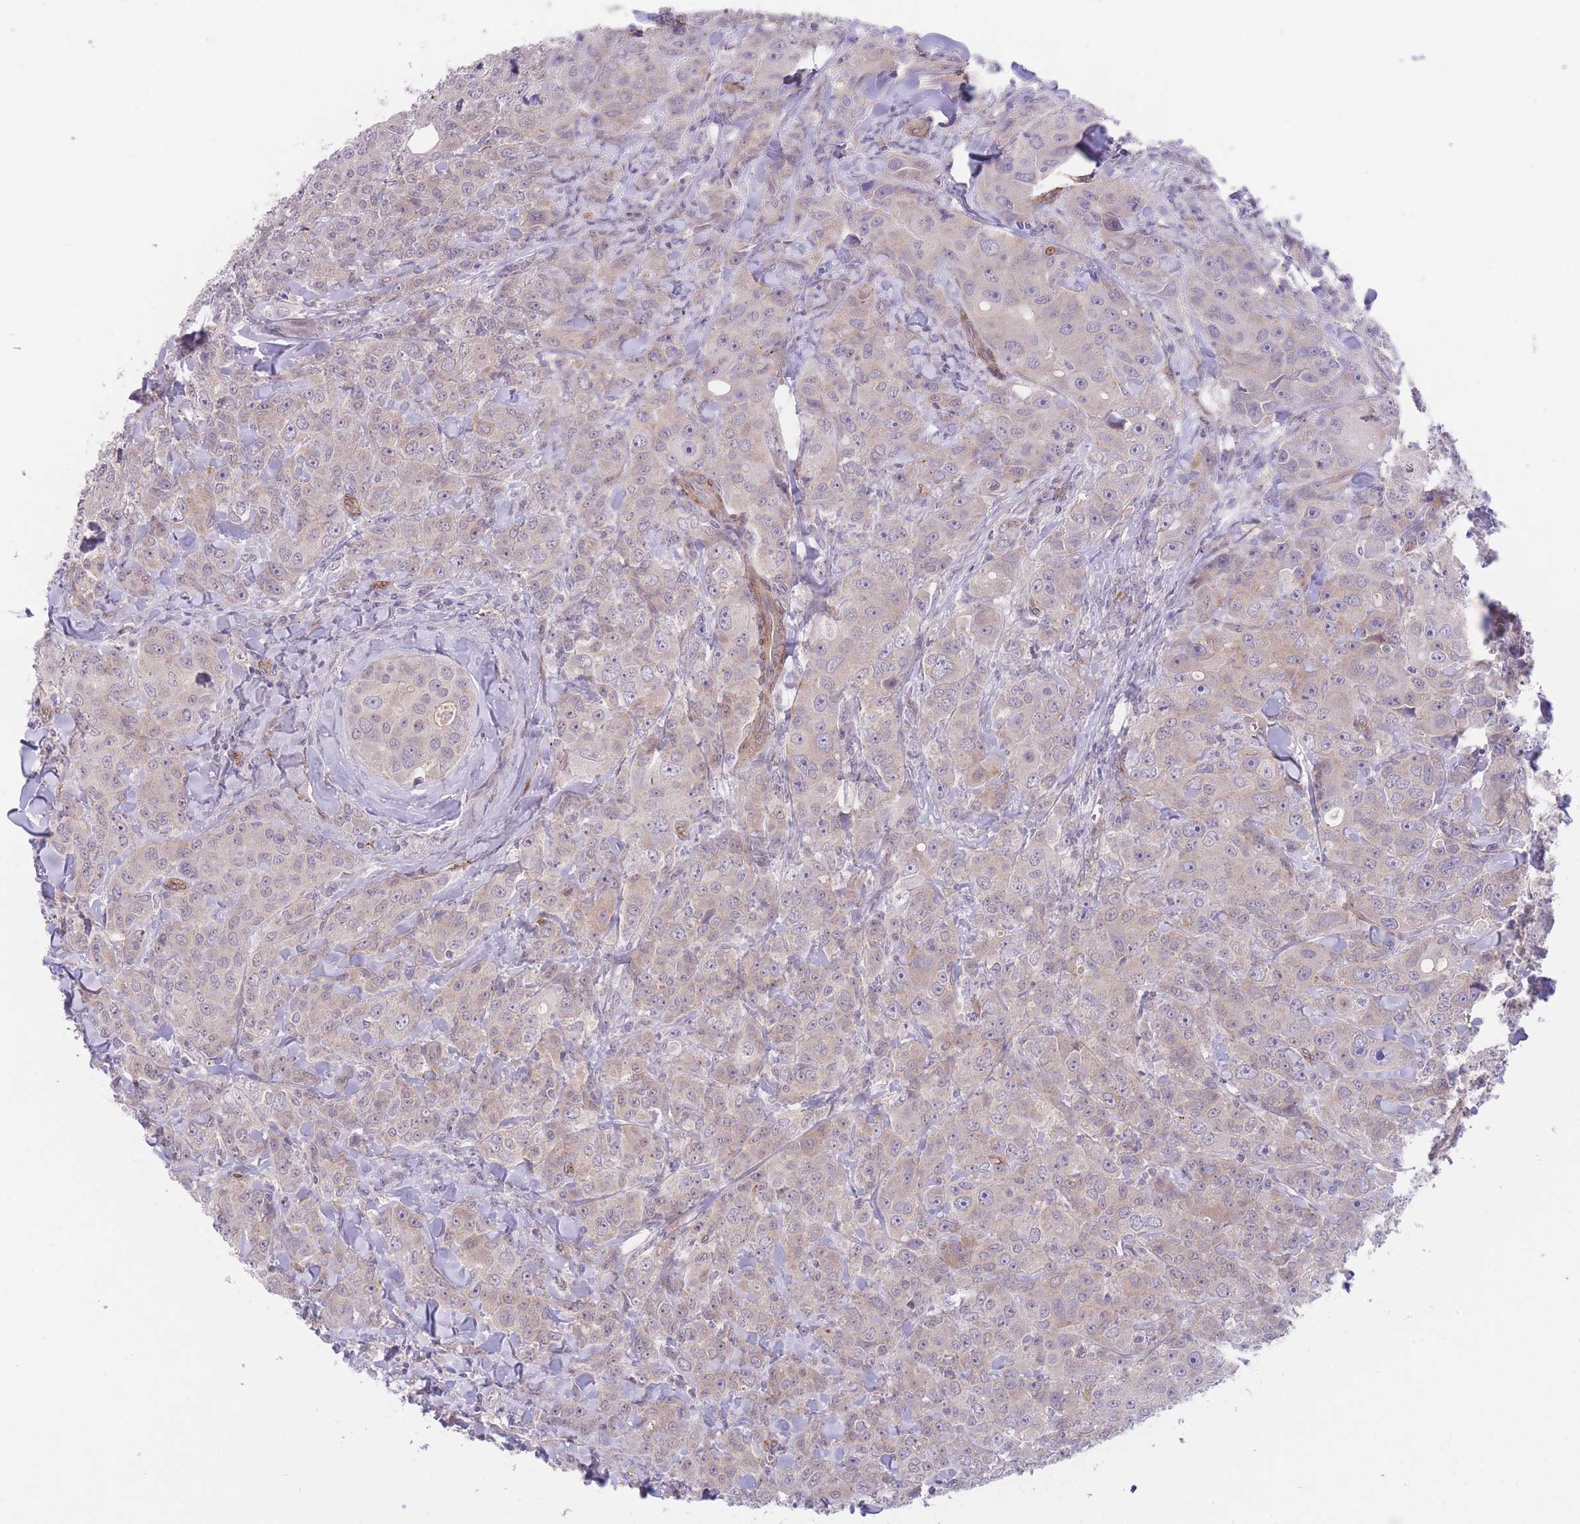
{"staining": {"intensity": "weak", "quantity": "<25%", "location": "cytoplasmic/membranous"}, "tissue": "breast cancer", "cell_type": "Tumor cells", "image_type": "cancer", "snomed": [{"axis": "morphology", "description": "Duct carcinoma"}, {"axis": "topography", "description": "Breast"}], "caption": "High magnification brightfield microscopy of breast intraductal carcinoma stained with DAB (3,3'-diaminobenzidine) (brown) and counterstained with hematoxylin (blue): tumor cells show no significant positivity.", "gene": "QTRT1", "patient": {"sex": "female", "age": 43}}